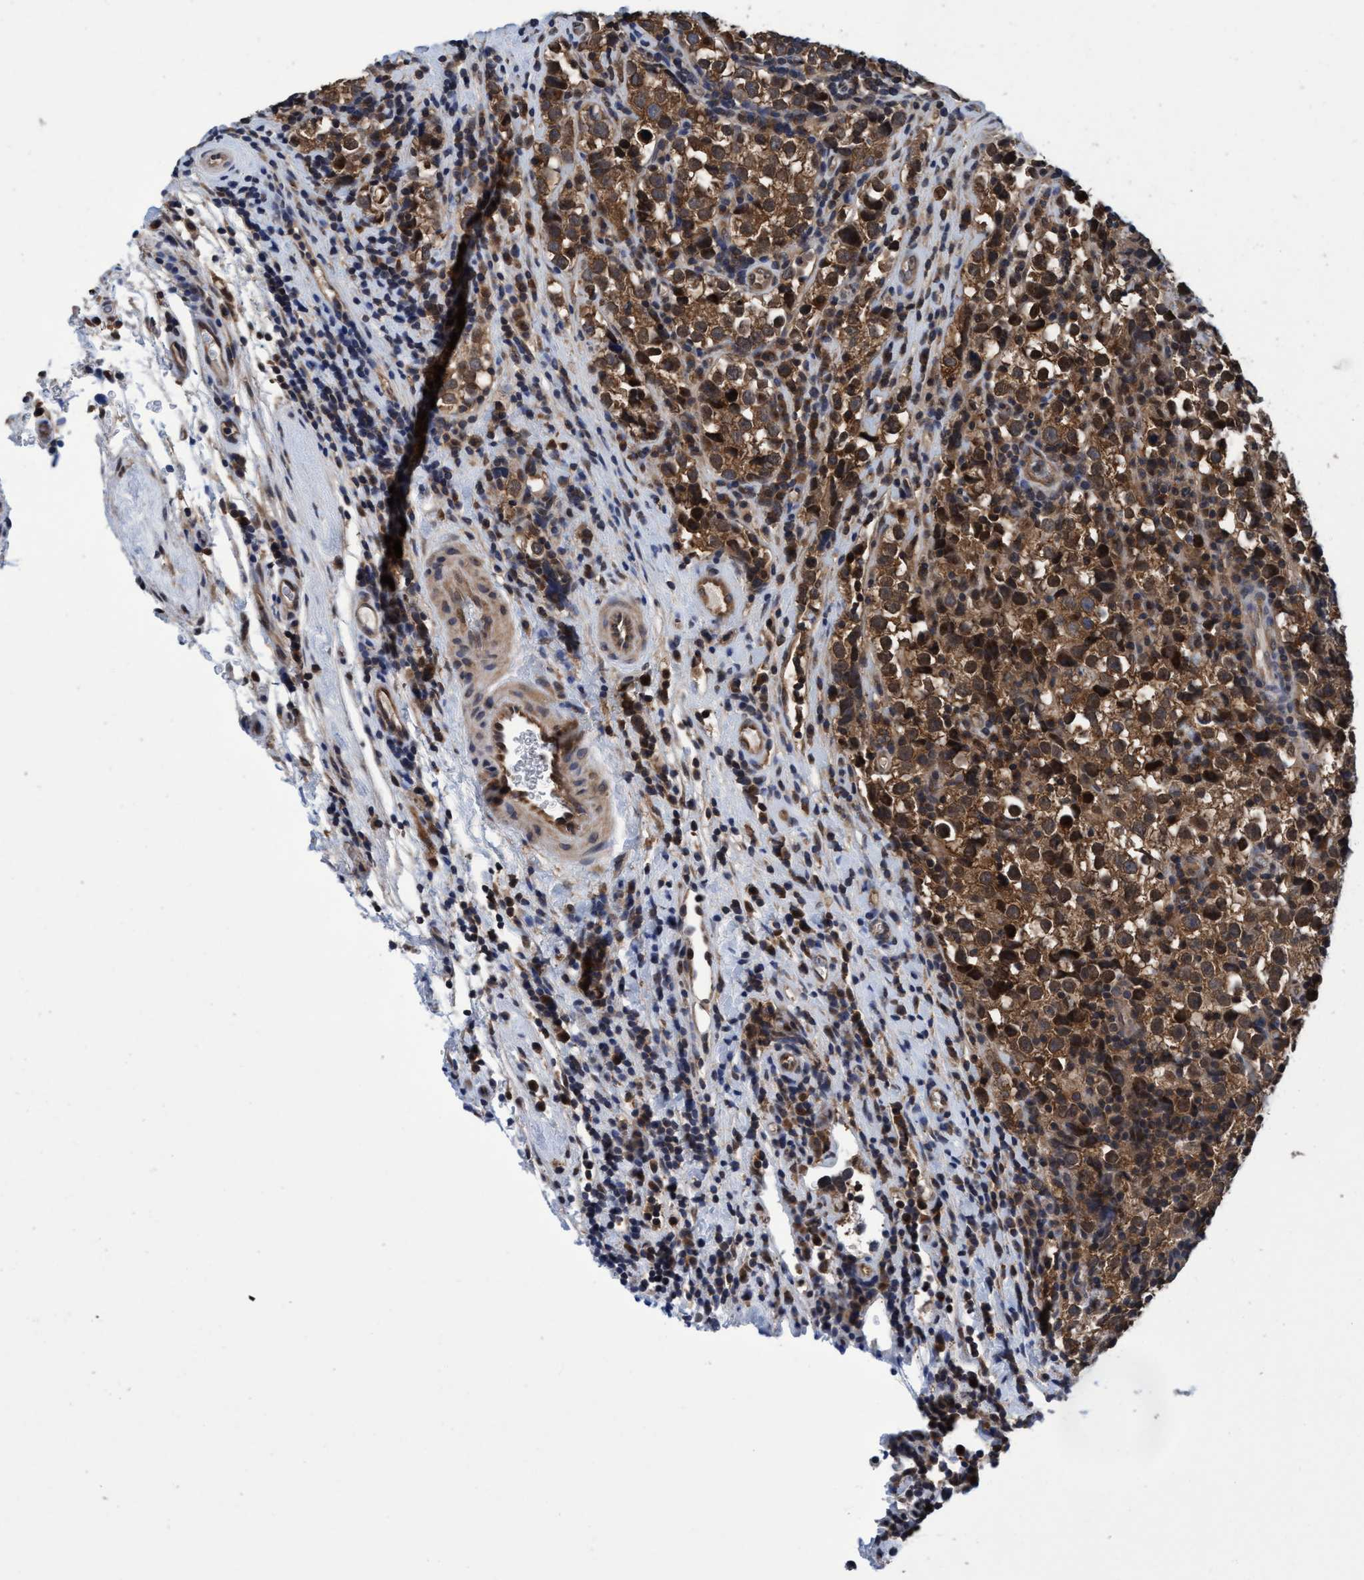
{"staining": {"intensity": "moderate", "quantity": ">75%", "location": "cytoplasmic/membranous"}, "tissue": "testis cancer", "cell_type": "Tumor cells", "image_type": "cancer", "snomed": [{"axis": "morphology", "description": "Normal tissue, NOS"}, {"axis": "morphology", "description": "Seminoma, NOS"}, {"axis": "topography", "description": "Testis"}], "caption": "High-power microscopy captured an IHC image of testis seminoma, revealing moderate cytoplasmic/membranous positivity in approximately >75% of tumor cells. Nuclei are stained in blue.", "gene": "PSMD12", "patient": {"sex": "male", "age": 43}}